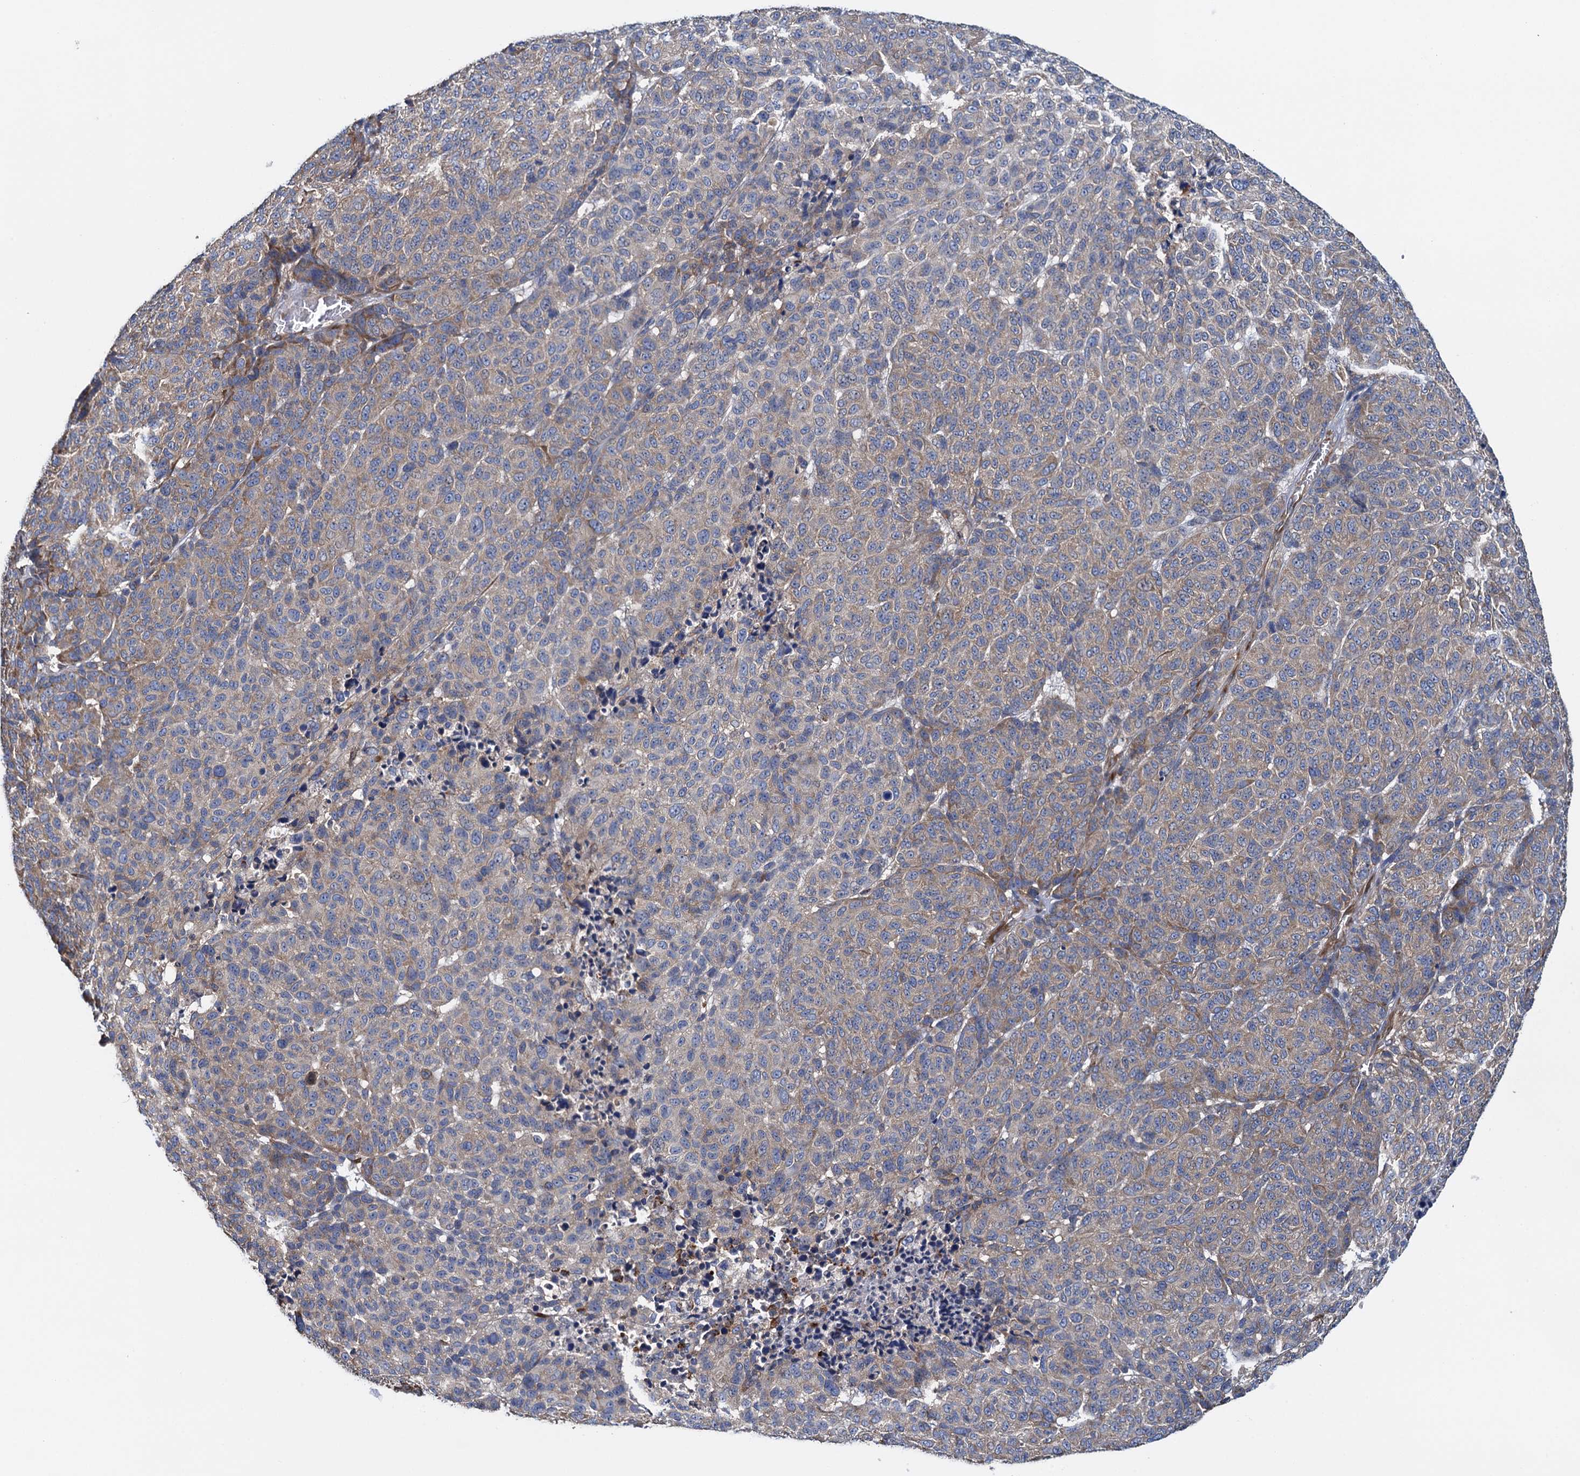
{"staining": {"intensity": "weak", "quantity": "25%-75%", "location": "cytoplasmic/membranous"}, "tissue": "melanoma", "cell_type": "Tumor cells", "image_type": "cancer", "snomed": [{"axis": "morphology", "description": "Malignant melanoma, NOS"}, {"axis": "topography", "description": "Skin"}], "caption": "Human malignant melanoma stained with a protein marker demonstrates weak staining in tumor cells.", "gene": "ADCY9", "patient": {"sex": "male", "age": 49}}